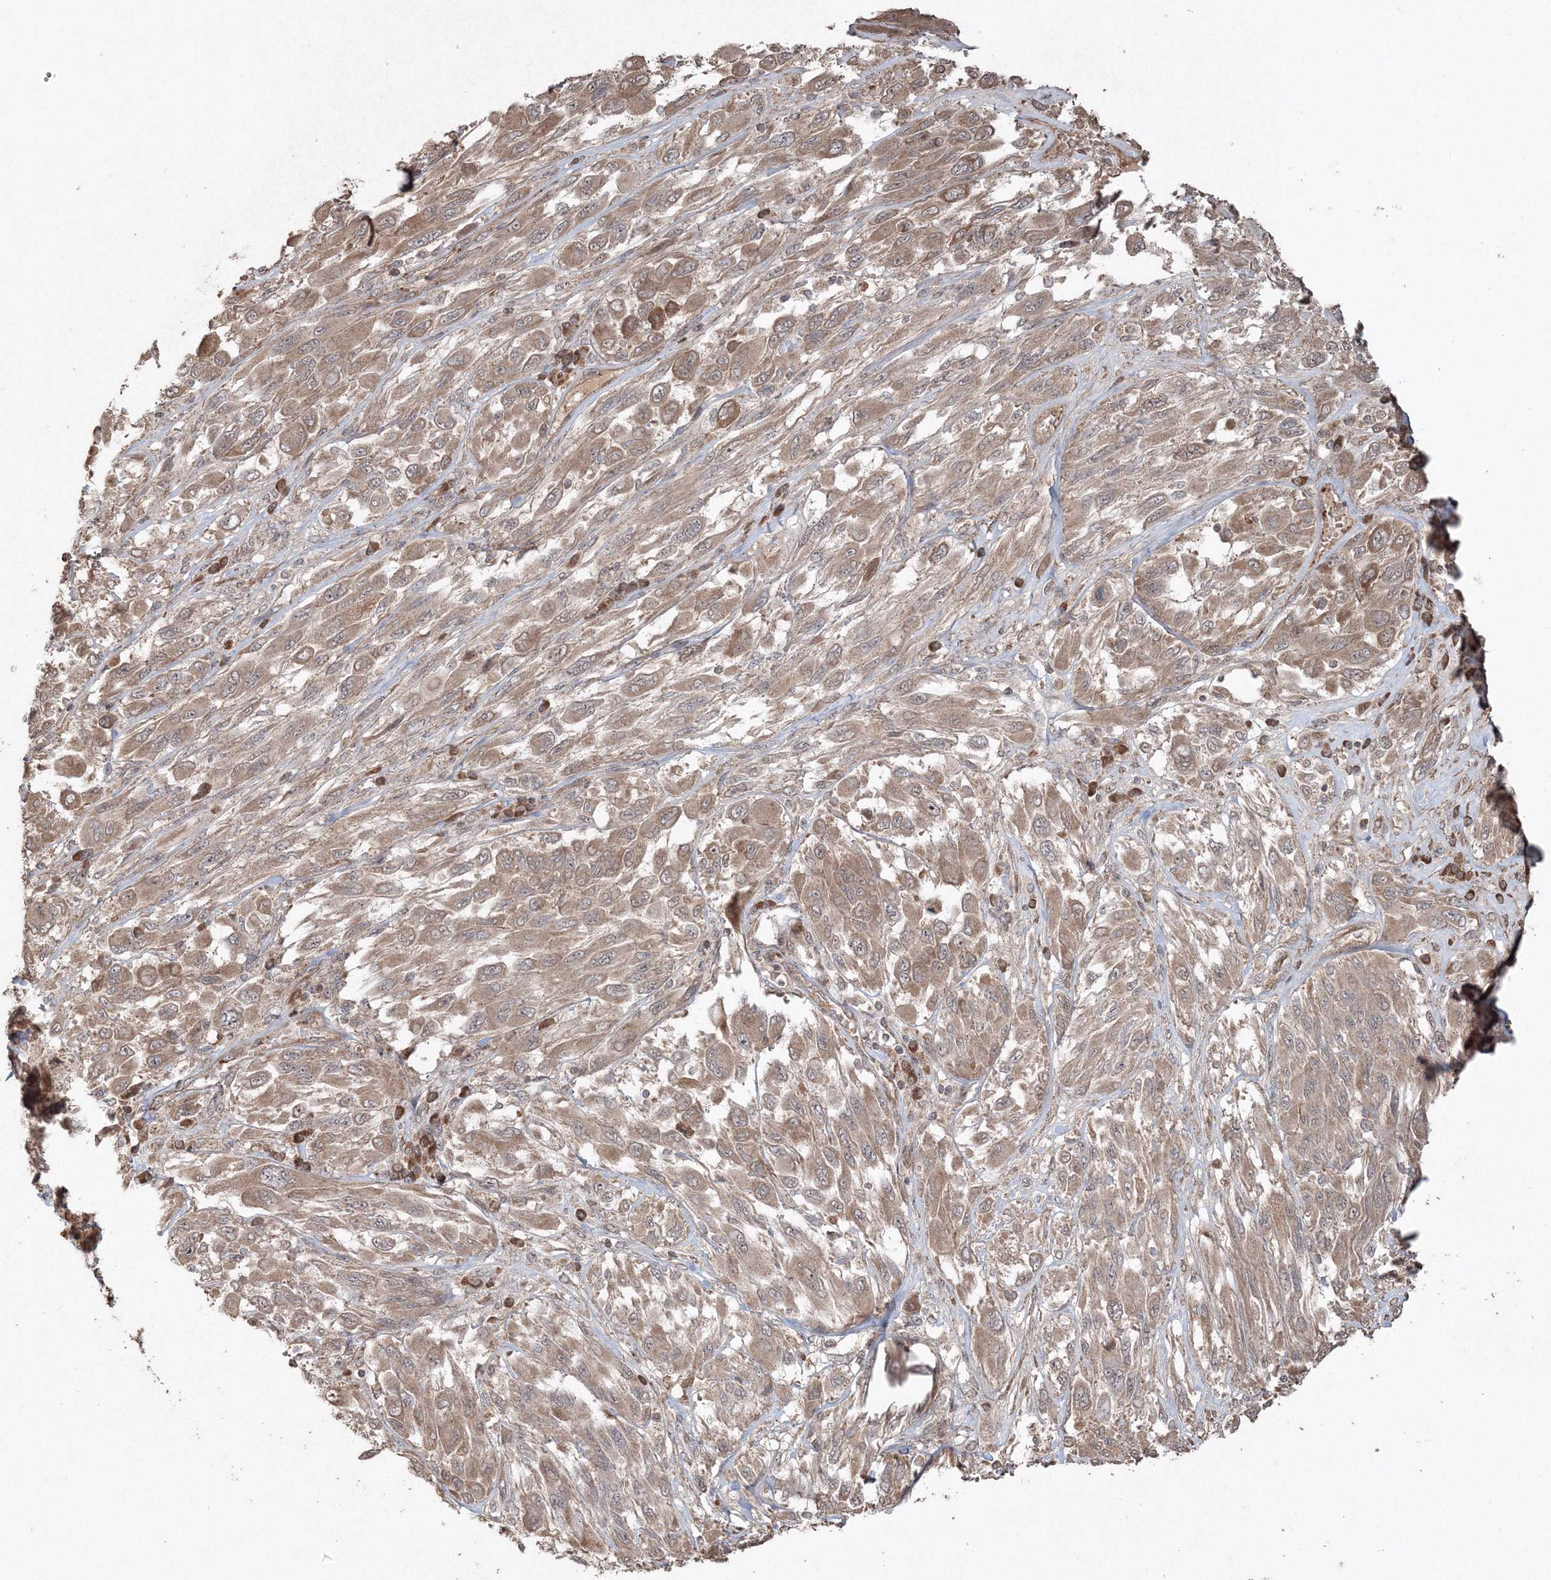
{"staining": {"intensity": "moderate", "quantity": ">75%", "location": "cytoplasmic/membranous"}, "tissue": "melanoma", "cell_type": "Tumor cells", "image_type": "cancer", "snomed": [{"axis": "morphology", "description": "Malignant melanoma, NOS"}, {"axis": "topography", "description": "Skin"}], "caption": "A high-resolution histopathology image shows immunohistochemistry (IHC) staining of melanoma, which demonstrates moderate cytoplasmic/membranous expression in approximately >75% of tumor cells.", "gene": "ANAPC16", "patient": {"sex": "female", "age": 91}}